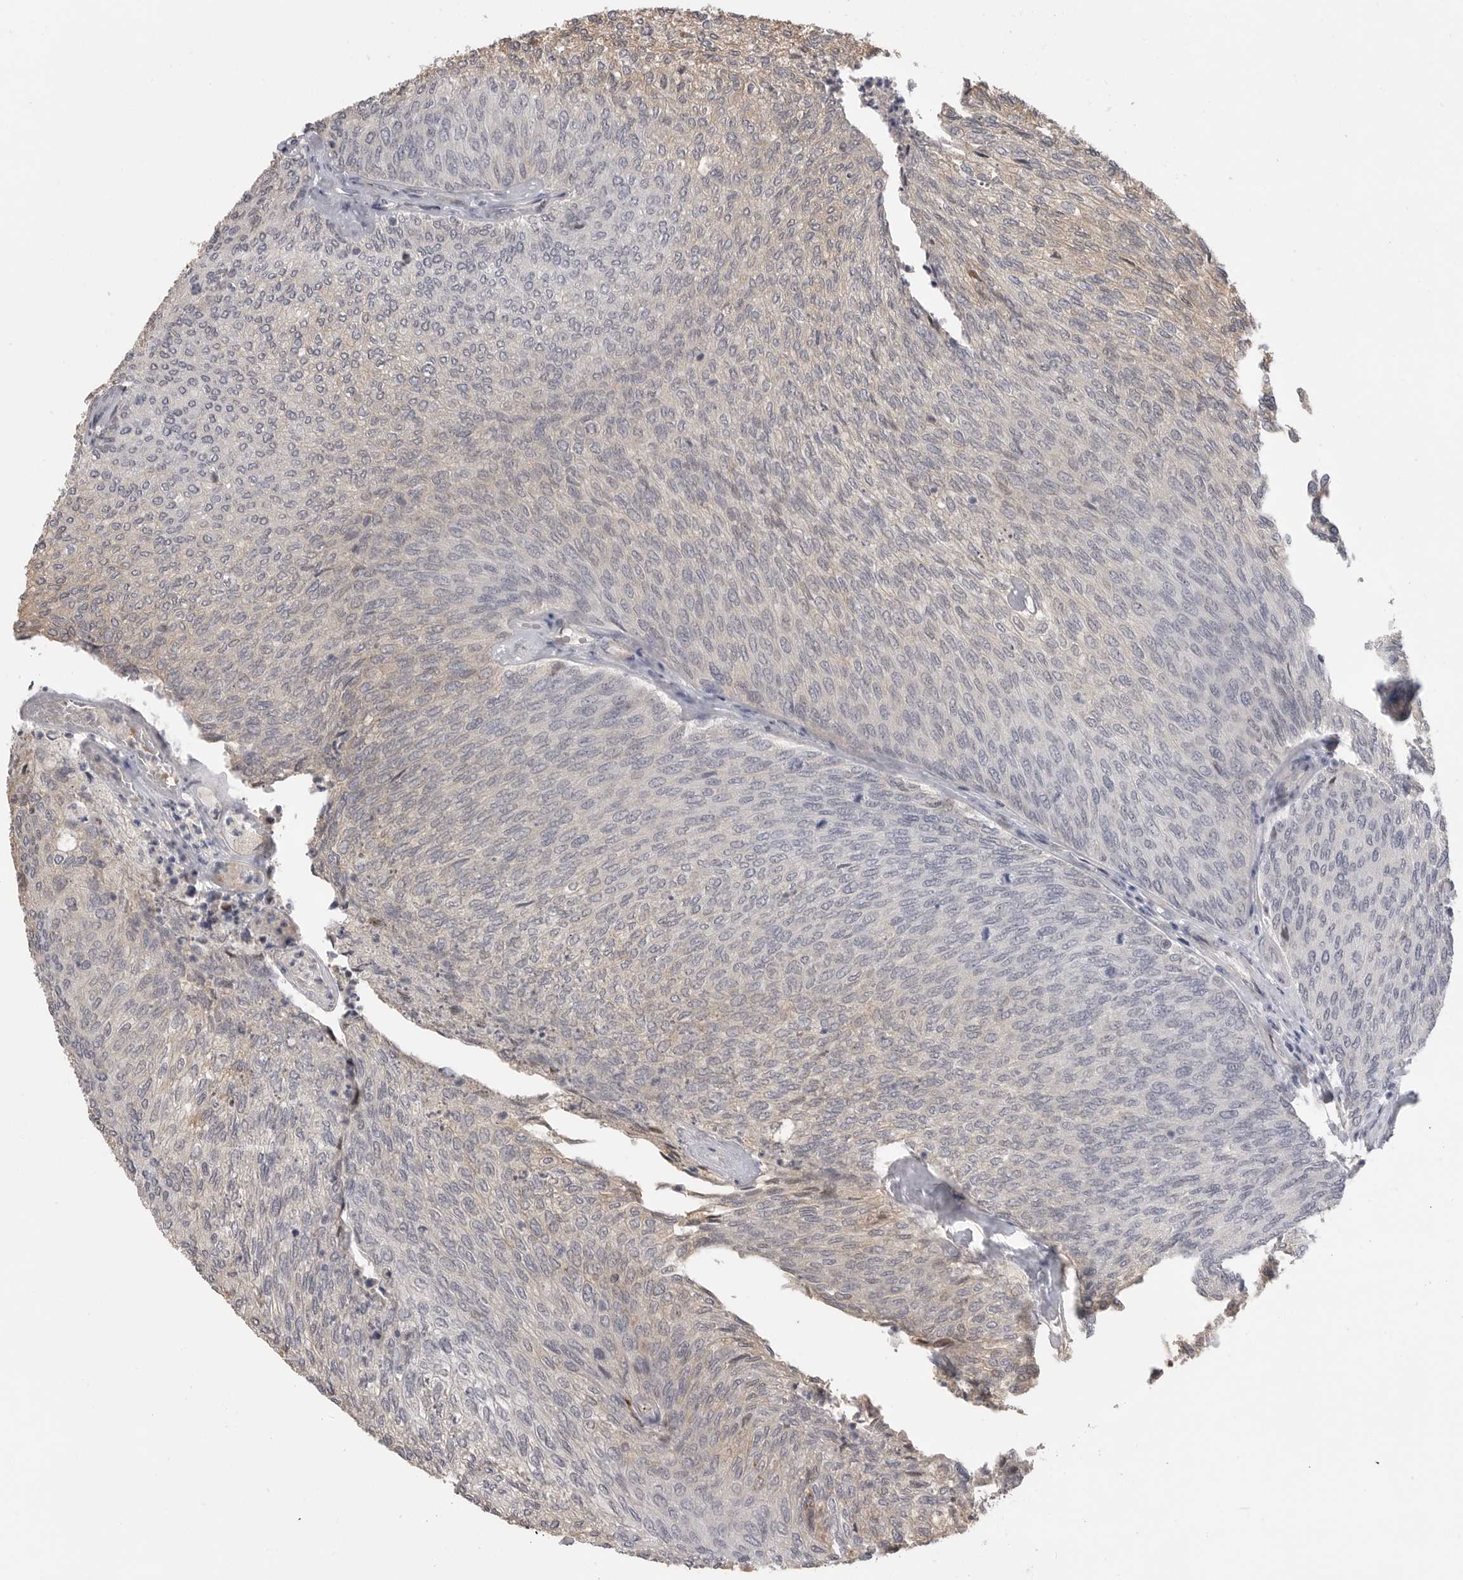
{"staining": {"intensity": "negative", "quantity": "none", "location": "none"}, "tissue": "urothelial cancer", "cell_type": "Tumor cells", "image_type": "cancer", "snomed": [{"axis": "morphology", "description": "Urothelial carcinoma, Low grade"}, {"axis": "topography", "description": "Urinary bladder"}], "caption": "Immunohistochemistry of human urothelial carcinoma (low-grade) exhibits no staining in tumor cells.", "gene": "PLEKHF1", "patient": {"sex": "female", "age": 79}}